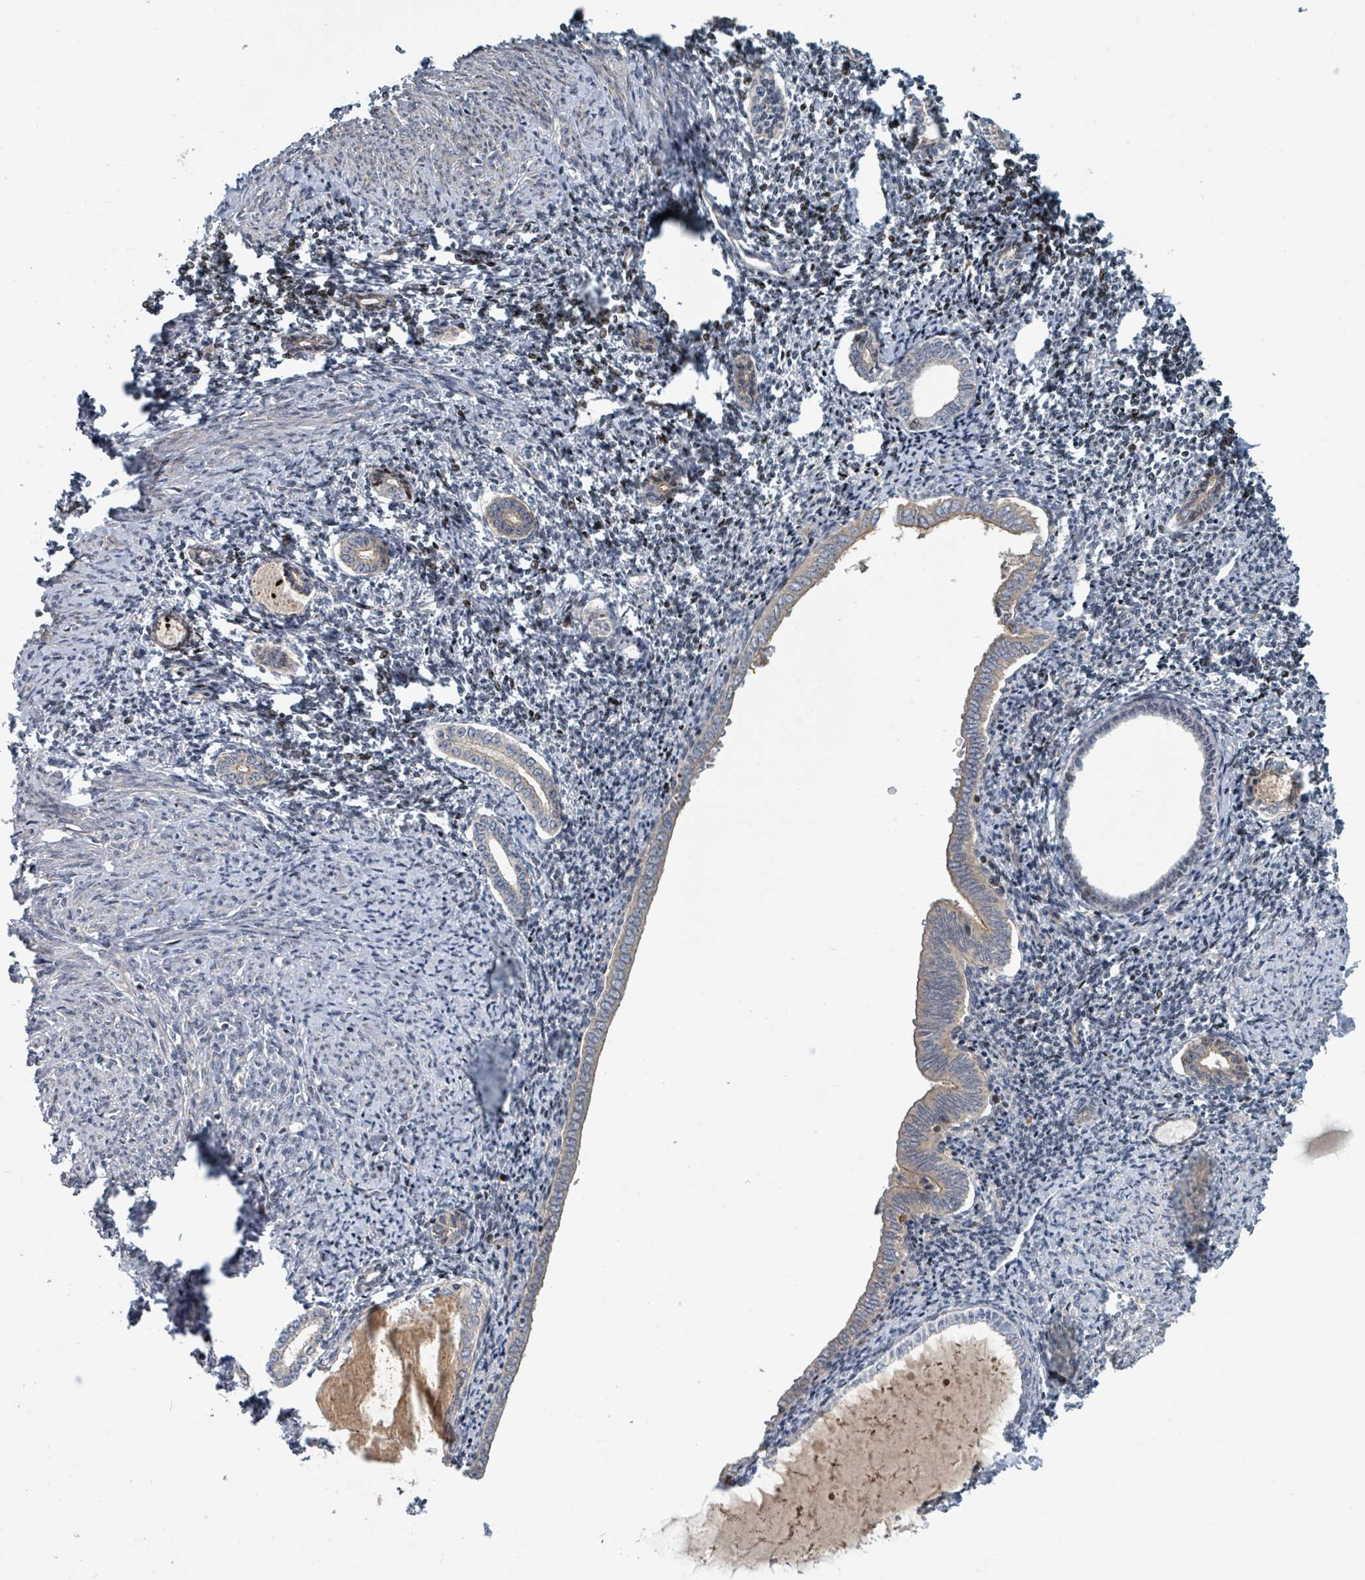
{"staining": {"intensity": "weak", "quantity": "25%-75%", "location": "cytoplasmic/membranous"}, "tissue": "endometrium", "cell_type": "Cells in endometrial stroma", "image_type": "normal", "snomed": [{"axis": "morphology", "description": "Normal tissue, NOS"}, {"axis": "topography", "description": "Endometrium"}], "caption": "Cells in endometrial stroma demonstrate low levels of weak cytoplasmic/membranous staining in approximately 25%-75% of cells in normal human endometrium.", "gene": "DPM1", "patient": {"sex": "female", "age": 63}}